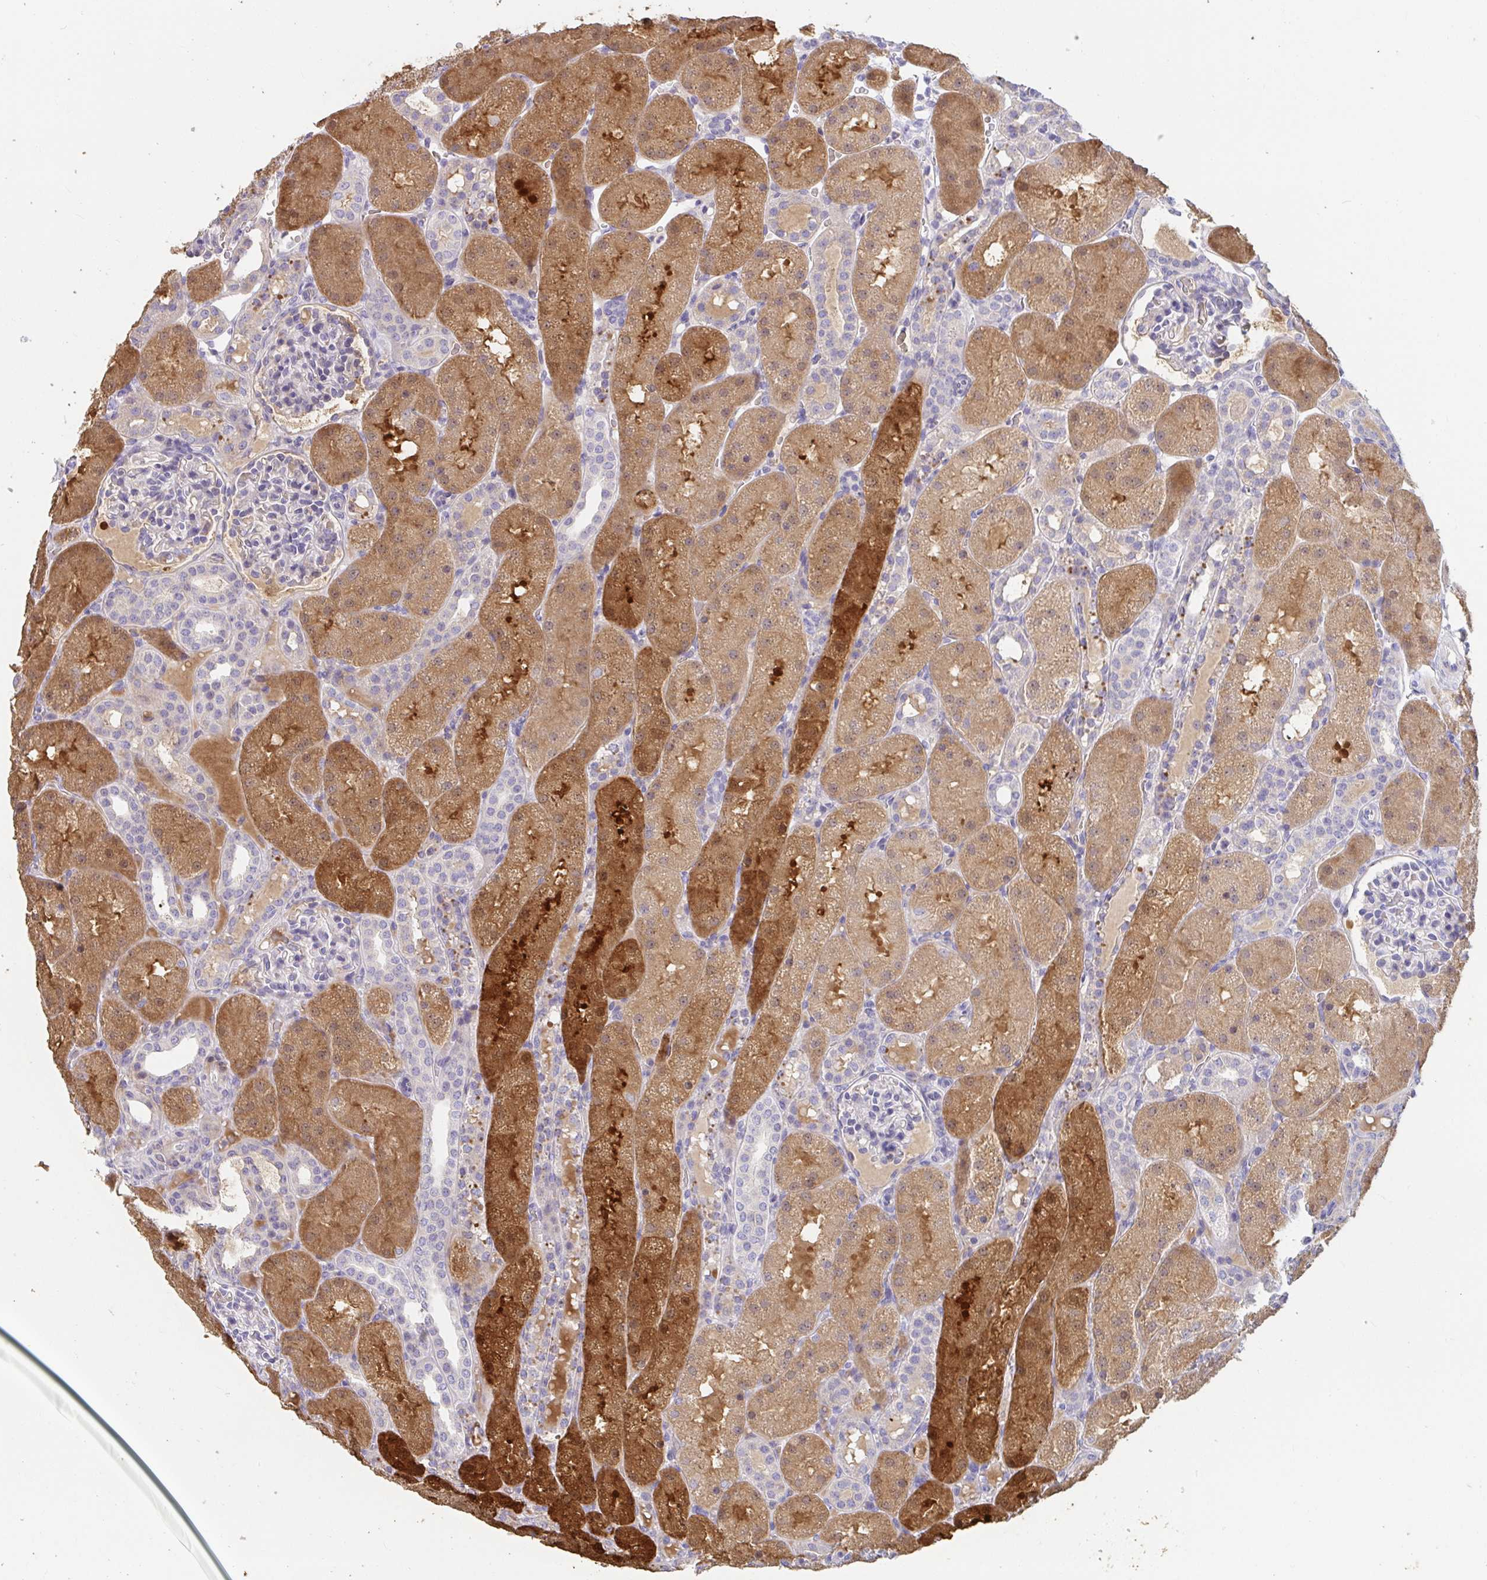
{"staining": {"intensity": "negative", "quantity": "none", "location": "none"}, "tissue": "kidney", "cell_type": "Cells in glomeruli", "image_type": "normal", "snomed": [{"axis": "morphology", "description": "Normal tissue, NOS"}, {"axis": "topography", "description": "Kidney"}], "caption": "Immunohistochemistry (IHC) photomicrograph of benign kidney stained for a protein (brown), which displays no positivity in cells in glomeruli.", "gene": "ANO5", "patient": {"sex": "male", "age": 2}}